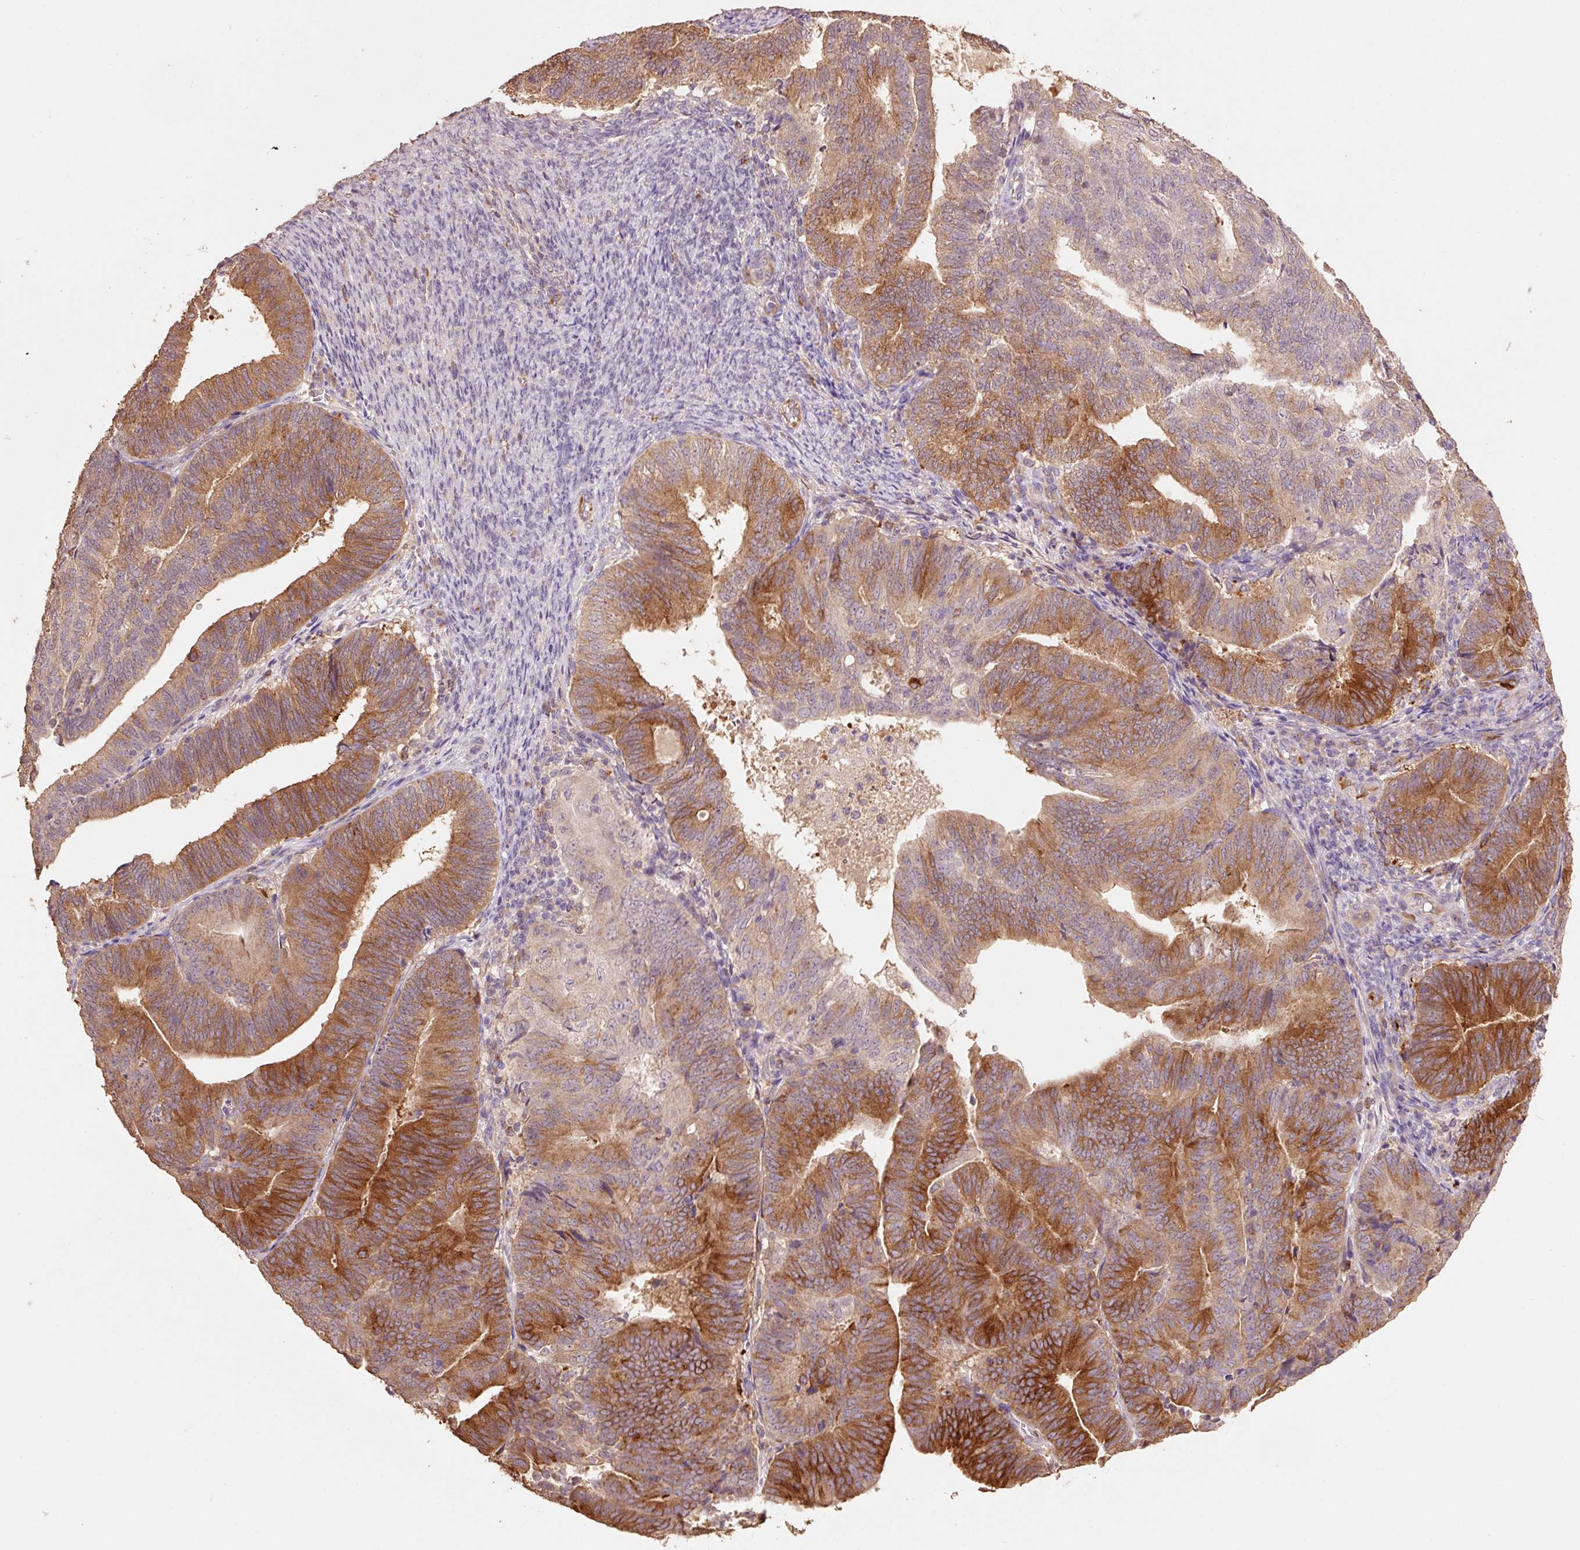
{"staining": {"intensity": "strong", "quantity": ">75%", "location": "cytoplasmic/membranous"}, "tissue": "endometrial cancer", "cell_type": "Tumor cells", "image_type": "cancer", "snomed": [{"axis": "morphology", "description": "Adenocarcinoma, NOS"}, {"axis": "topography", "description": "Endometrium"}], "caption": "Immunohistochemical staining of human endometrial cancer shows high levels of strong cytoplasmic/membranous protein staining in about >75% of tumor cells. Ihc stains the protein of interest in brown and the nuclei are stained blue.", "gene": "HERC2", "patient": {"sex": "female", "age": 70}}